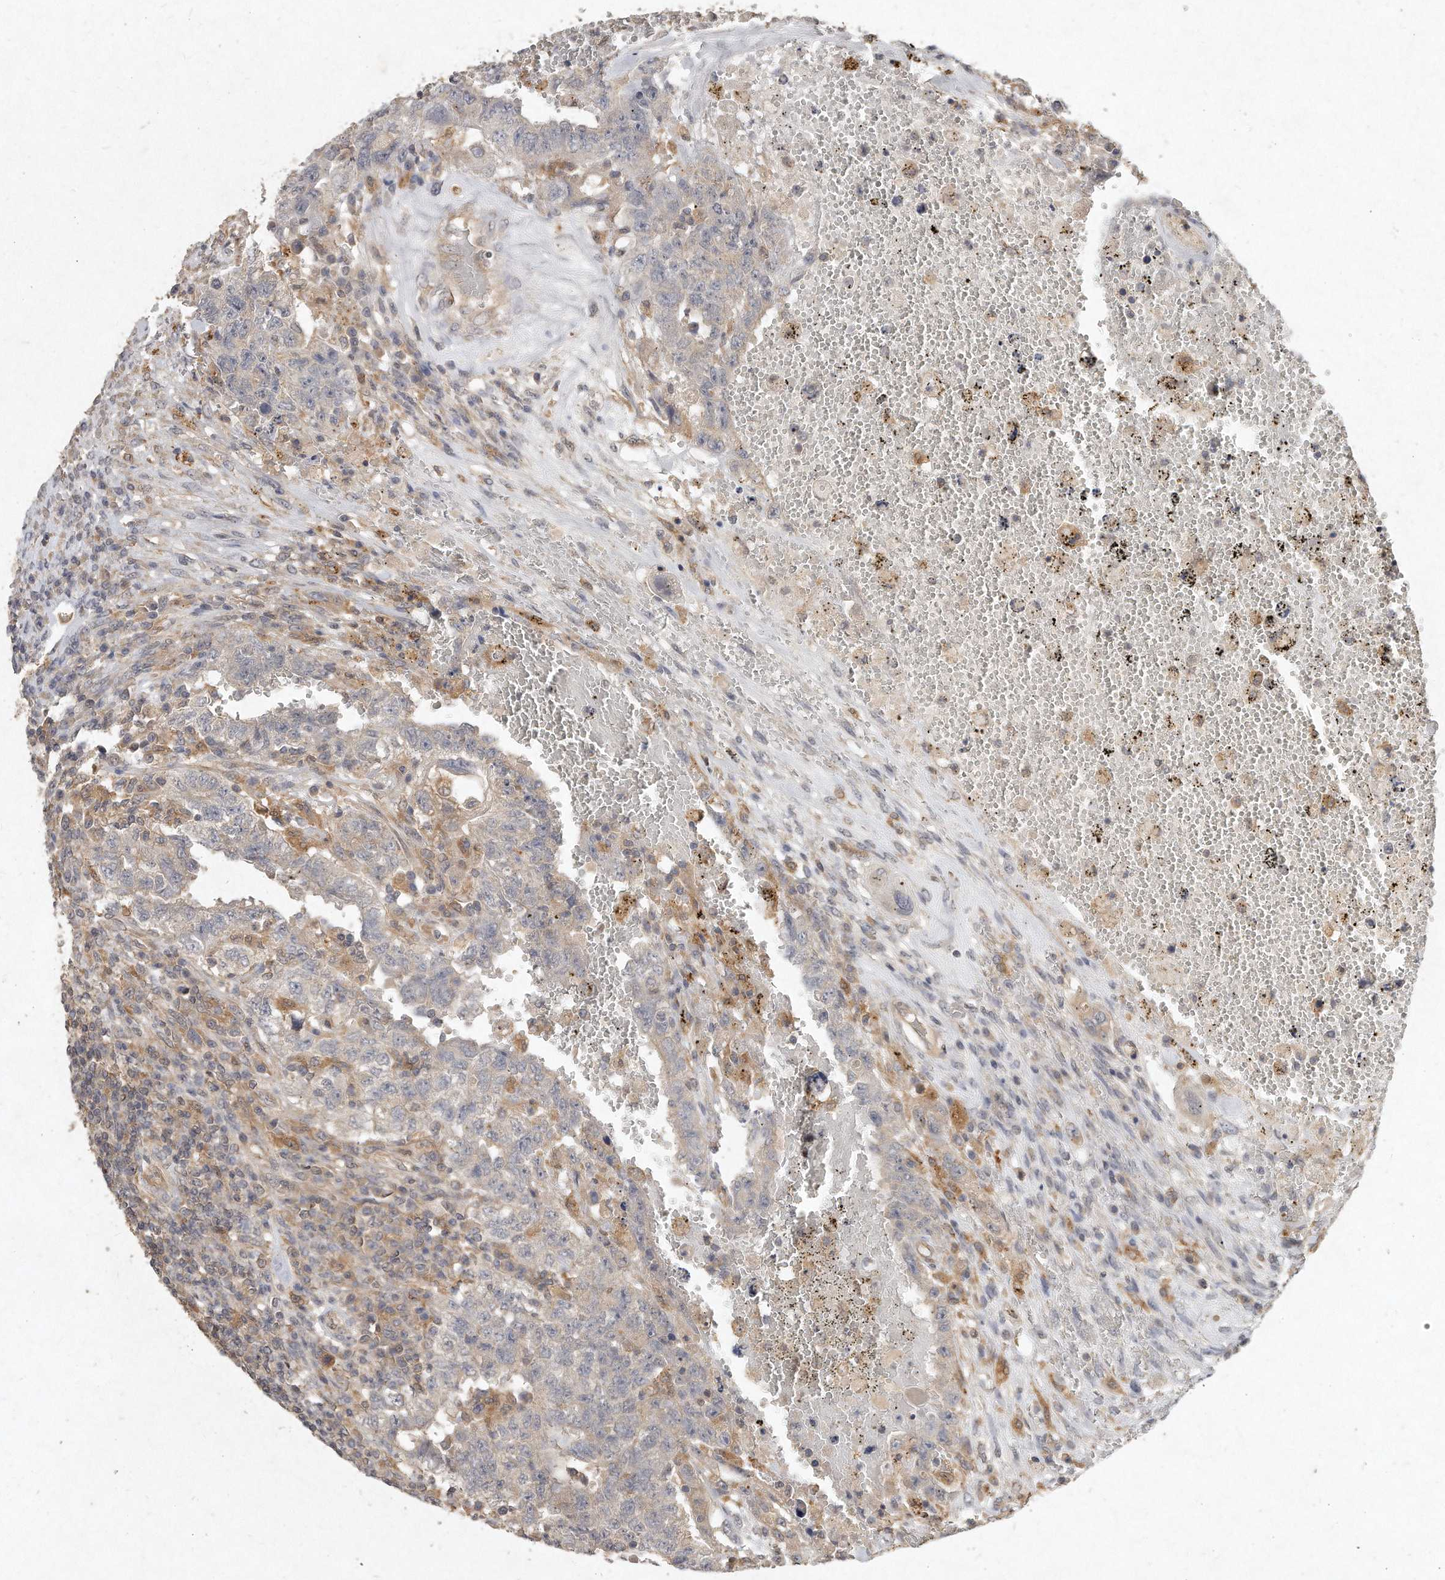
{"staining": {"intensity": "negative", "quantity": "none", "location": "none"}, "tissue": "testis cancer", "cell_type": "Tumor cells", "image_type": "cancer", "snomed": [{"axis": "morphology", "description": "Carcinoma, Embryonal, NOS"}, {"axis": "topography", "description": "Testis"}], "caption": "Immunohistochemistry histopathology image of human embryonal carcinoma (testis) stained for a protein (brown), which displays no positivity in tumor cells. (DAB (3,3'-diaminobenzidine) IHC with hematoxylin counter stain).", "gene": "LGALS8", "patient": {"sex": "male", "age": 26}}